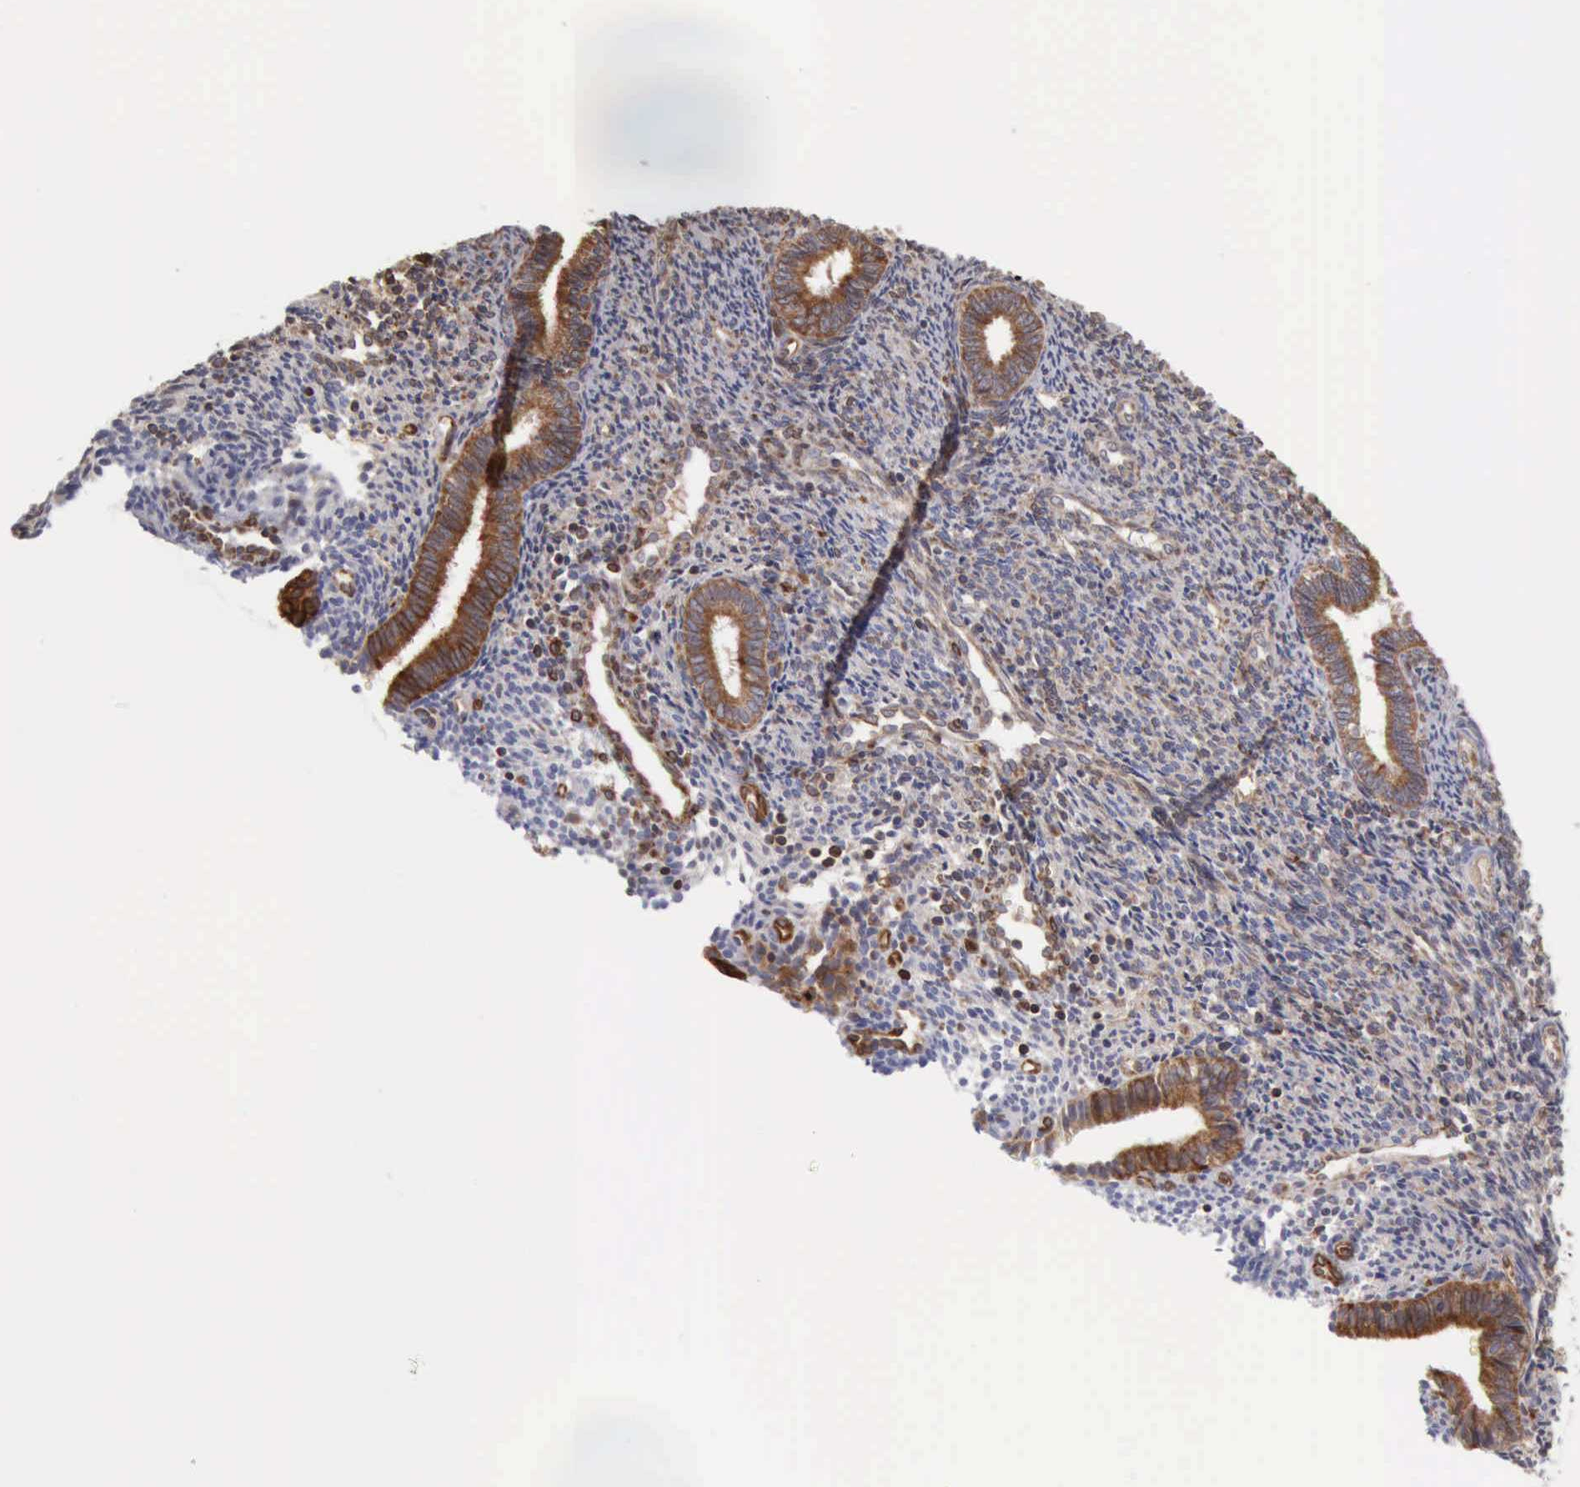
{"staining": {"intensity": "moderate", "quantity": "25%-75%", "location": "cytoplasmic/membranous"}, "tissue": "endometrium", "cell_type": "Cells in endometrial stroma", "image_type": "normal", "snomed": [{"axis": "morphology", "description": "Normal tissue, NOS"}, {"axis": "topography", "description": "Endometrium"}], "caption": "About 25%-75% of cells in endometrial stroma in benign human endometrium show moderate cytoplasmic/membranous protein staining as visualized by brown immunohistochemical staining.", "gene": "APOL2", "patient": {"sex": "female", "age": 27}}